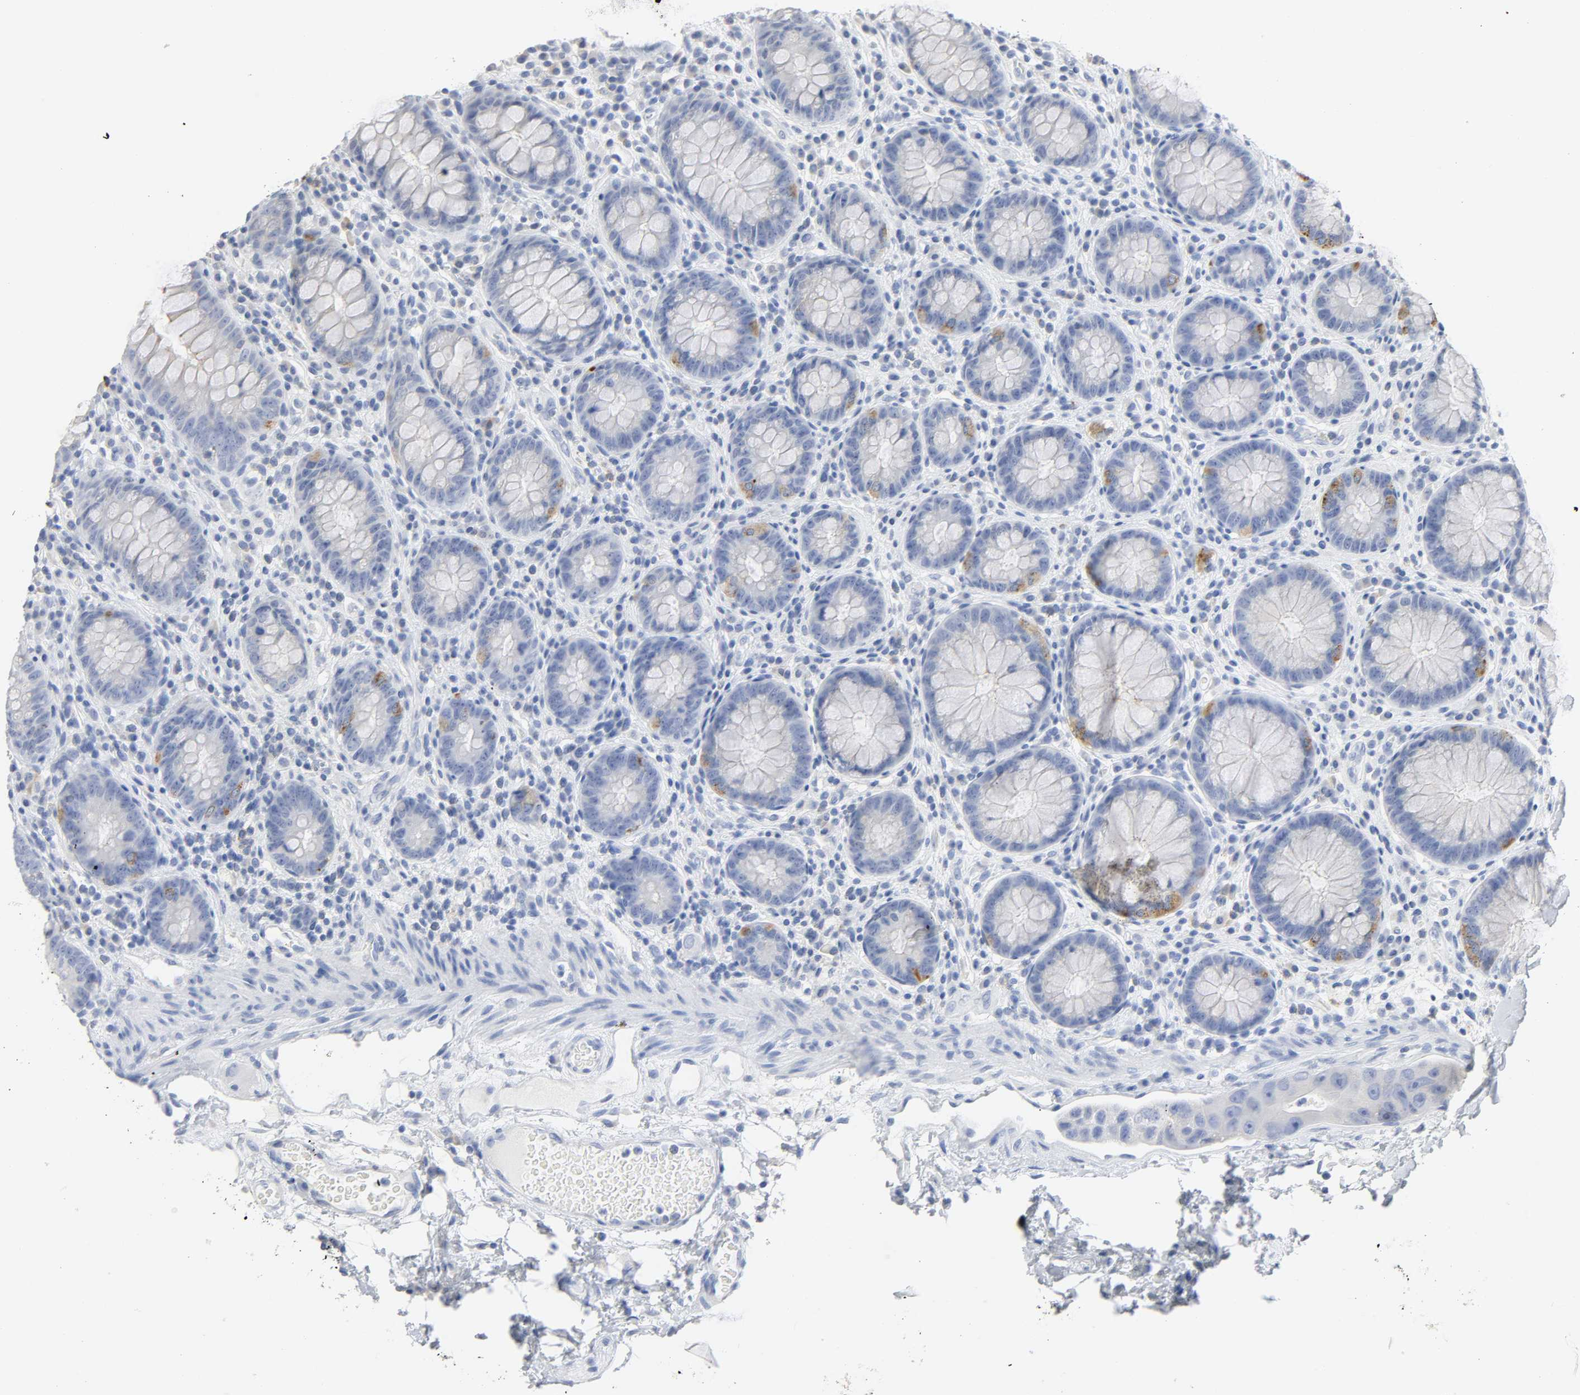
{"staining": {"intensity": "negative", "quantity": "none", "location": "none"}, "tissue": "colon", "cell_type": "Endothelial cells", "image_type": "normal", "snomed": [{"axis": "morphology", "description": "Normal tissue, NOS"}, {"axis": "topography", "description": "Colon"}], "caption": "Immunohistochemistry of benign colon demonstrates no positivity in endothelial cells.", "gene": "ACP3", "patient": {"sex": "female", "age": 46}}